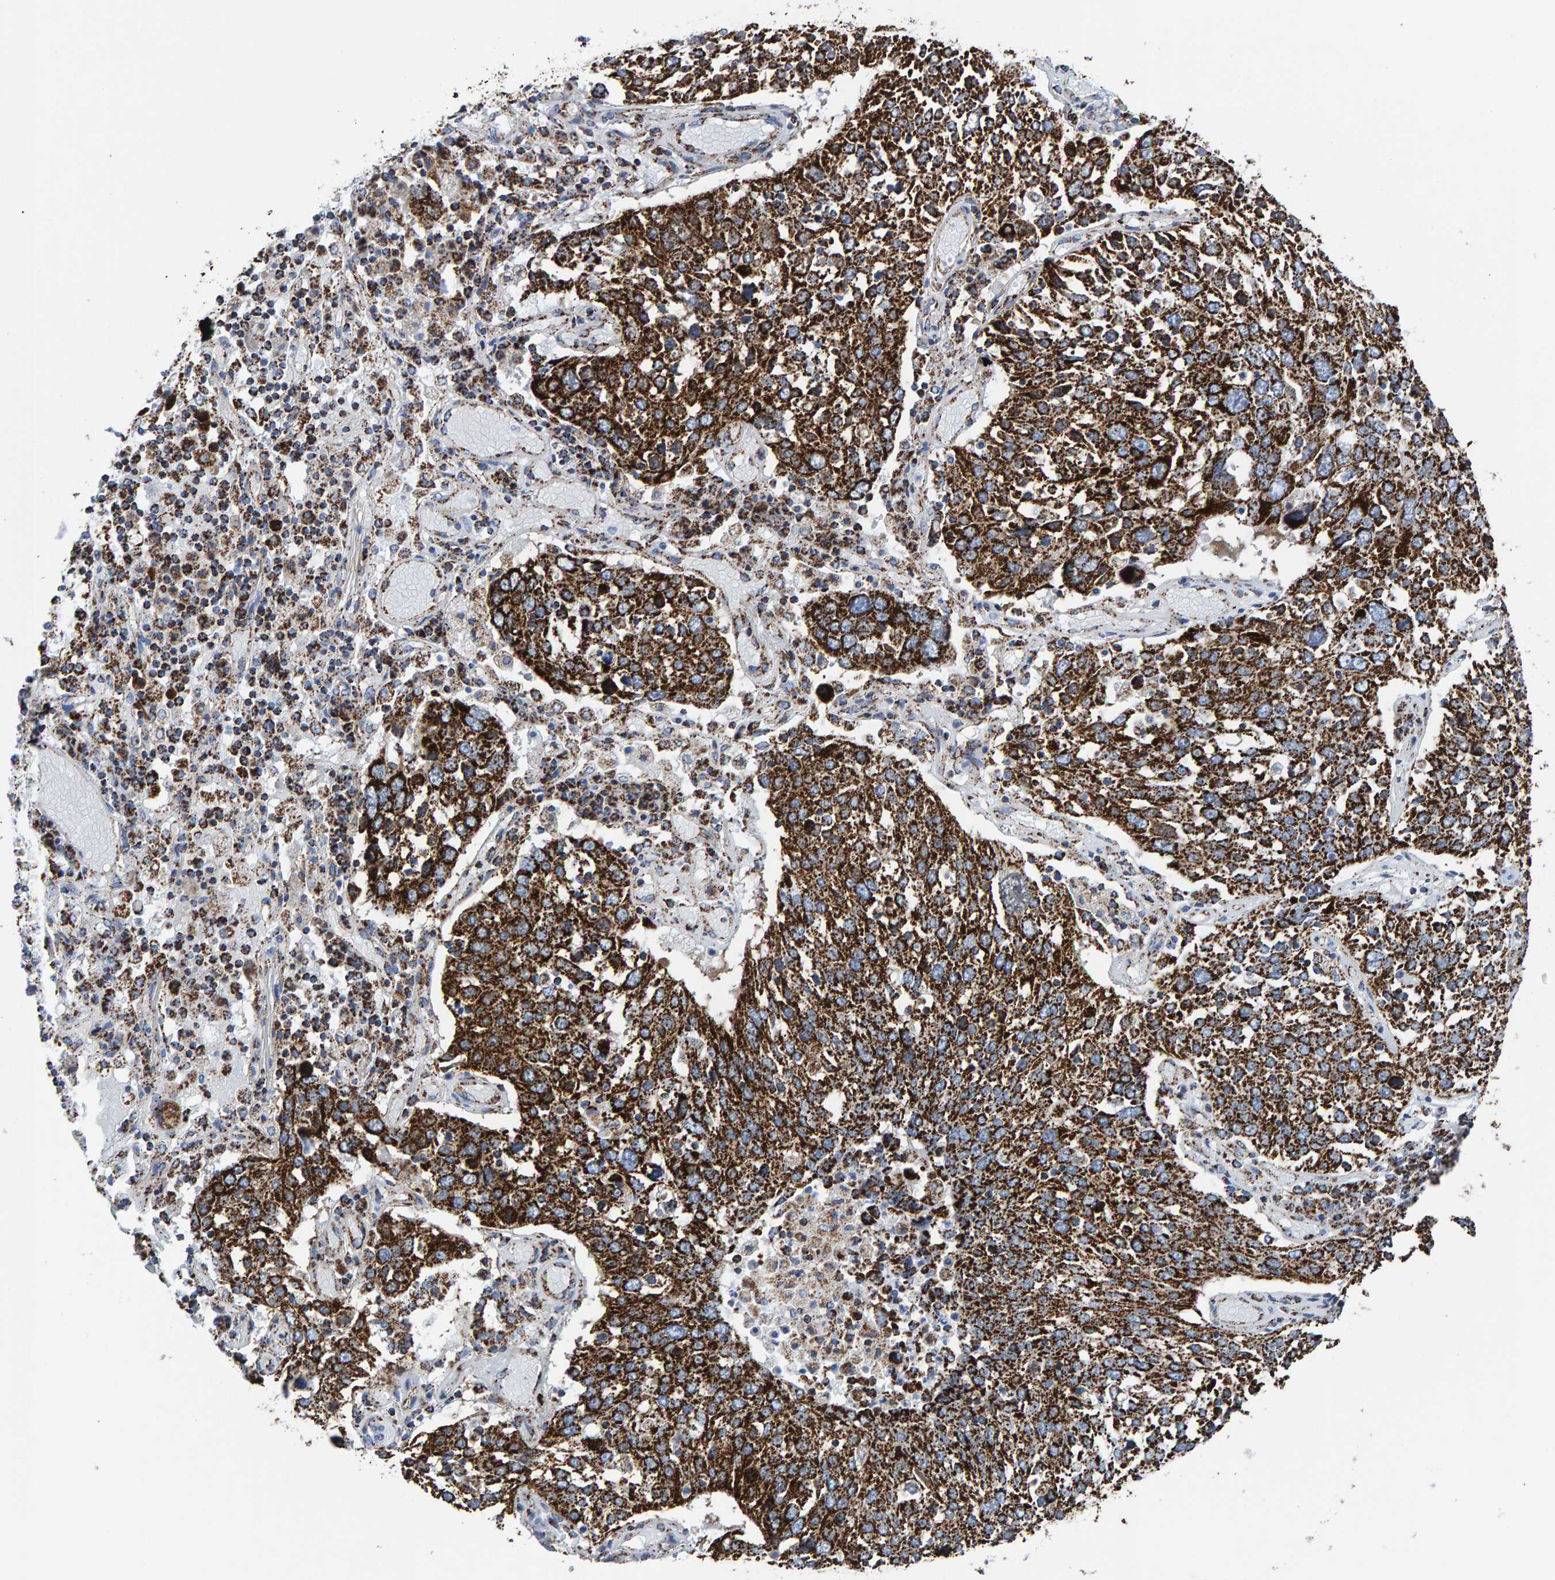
{"staining": {"intensity": "strong", "quantity": ">75%", "location": "cytoplasmic/membranous"}, "tissue": "lung cancer", "cell_type": "Tumor cells", "image_type": "cancer", "snomed": [{"axis": "morphology", "description": "Squamous cell carcinoma, NOS"}, {"axis": "topography", "description": "Lung"}], "caption": "Immunohistochemical staining of human lung squamous cell carcinoma demonstrates high levels of strong cytoplasmic/membranous staining in about >75% of tumor cells.", "gene": "ENSG00000262660", "patient": {"sex": "male", "age": 65}}